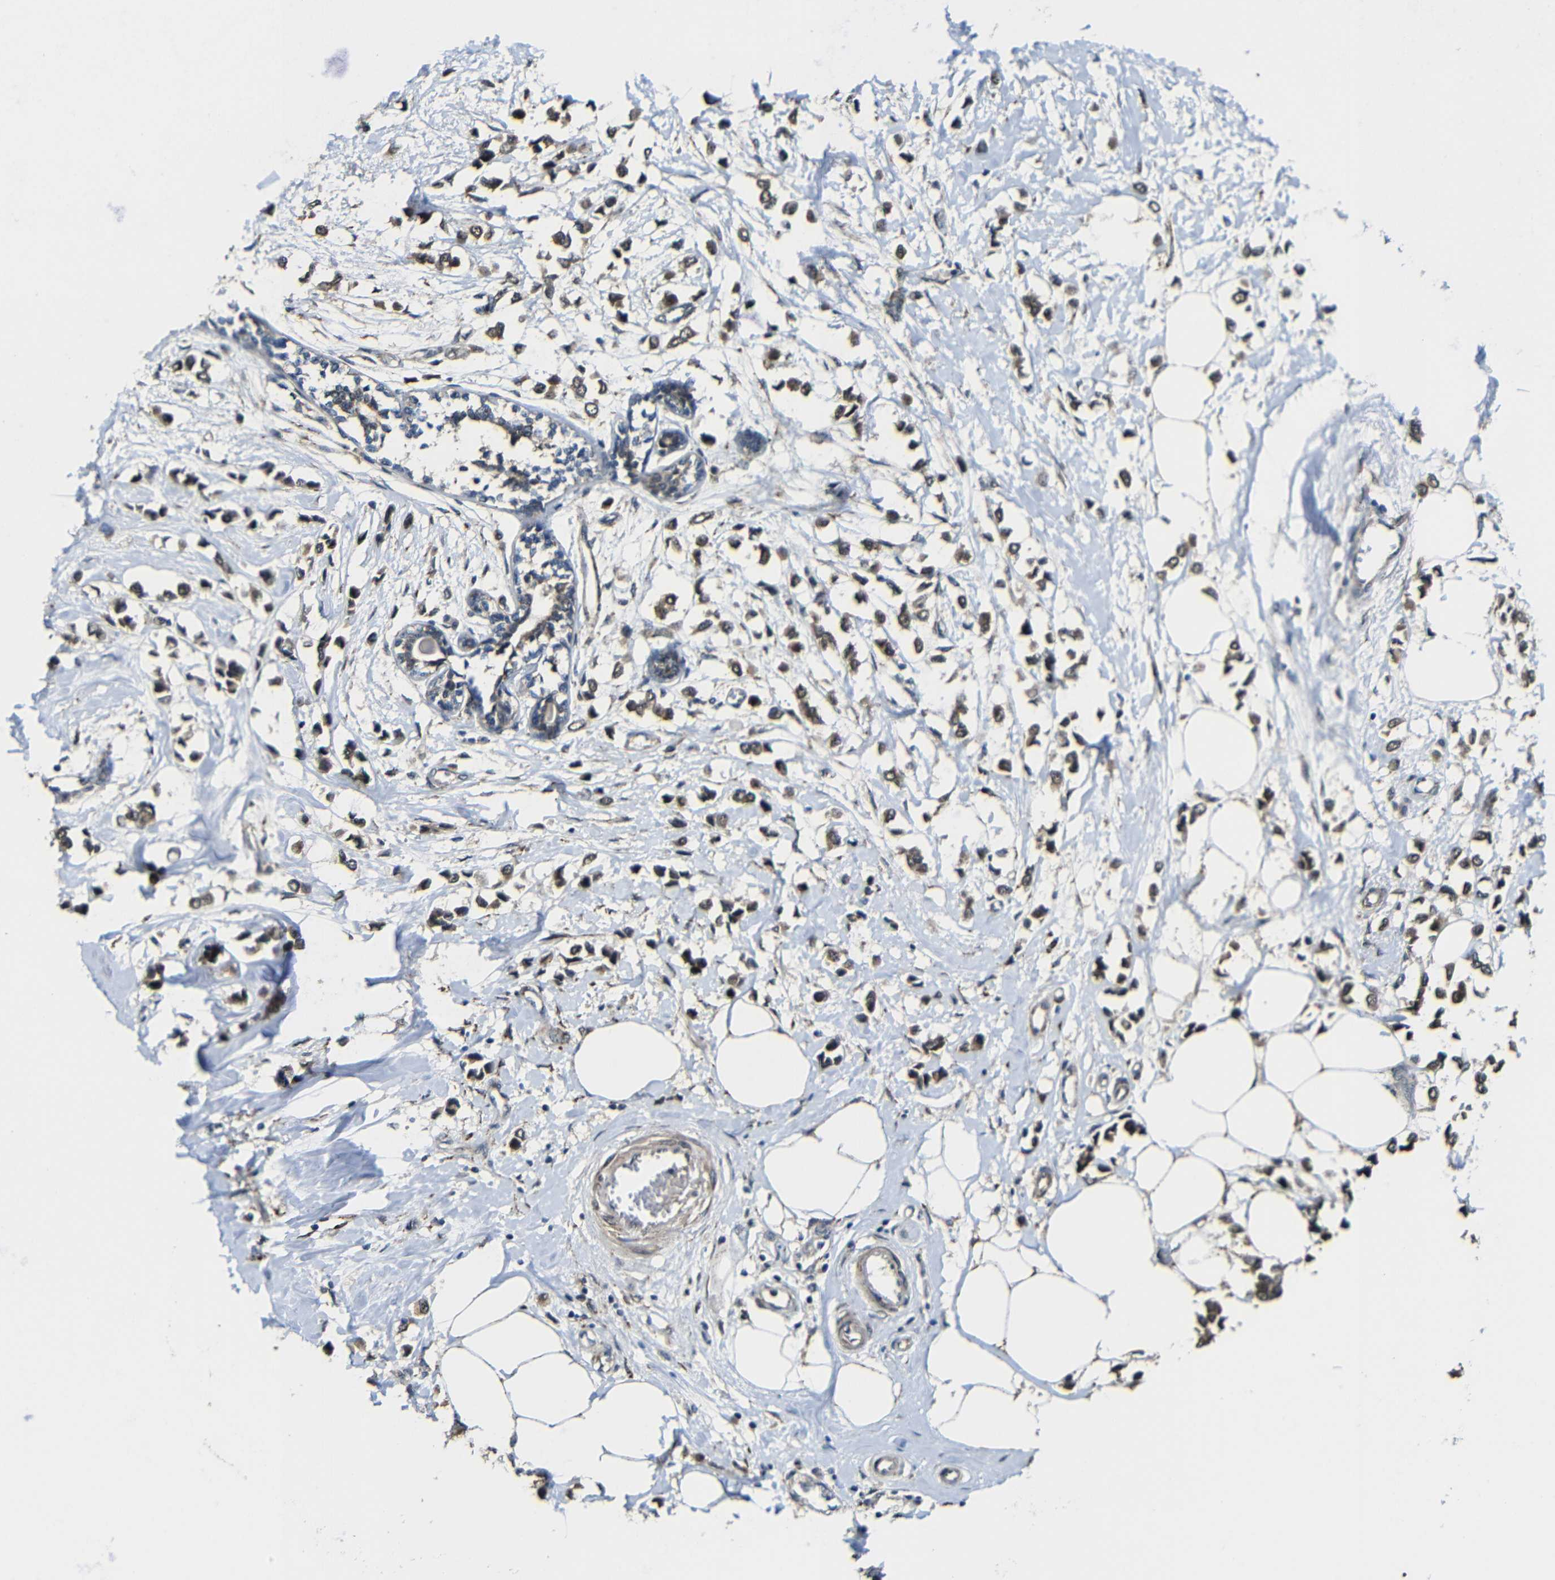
{"staining": {"intensity": "moderate", "quantity": ">75%", "location": "cytoplasmic/membranous"}, "tissue": "breast cancer", "cell_type": "Tumor cells", "image_type": "cancer", "snomed": [{"axis": "morphology", "description": "Lobular carcinoma"}, {"axis": "topography", "description": "Breast"}], "caption": "Breast lobular carcinoma was stained to show a protein in brown. There is medium levels of moderate cytoplasmic/membranous positivity in approximately >75% of tumor cells.", "gene": "FAM172A", "patient": {"sex": "female", "age": 51}}